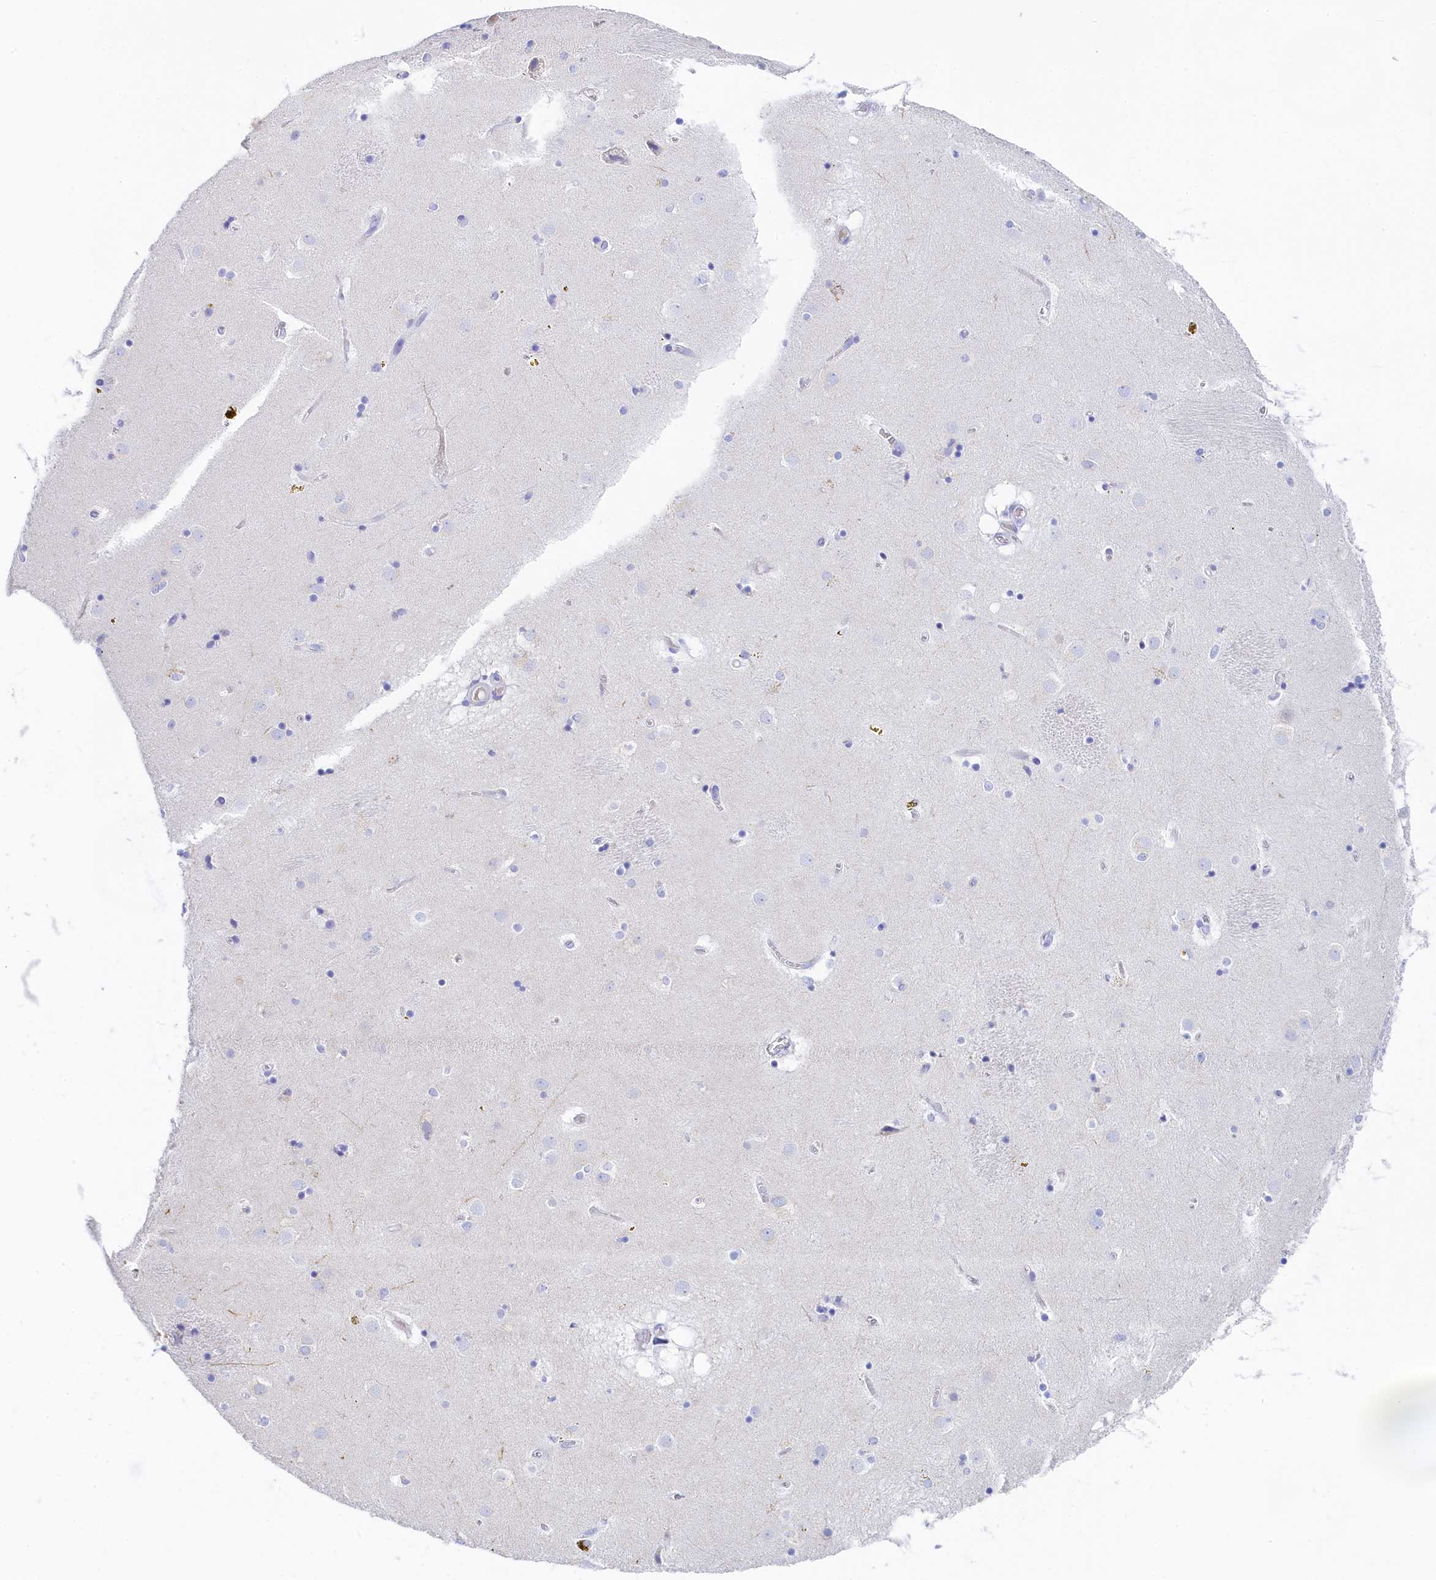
{"staining": {"intensity": "negative", "quantity": "none", "location": "none"}, "tissue": "caudate", "cell_type": "Glial cells", "image_type": "normal", "snomed": [{"axis": "morphology", "description": "Normal tissue, NOS"}, {"axis": "topography", "description": "Lateral ventricle wall"}], "caption": "Unremarkable caudate was stained to show a protein in brown. There is no significant positivity in glial cells. (DAB immunohistochemistry, high magnification).", "gene": "TRIM10", "patient": {"sex": "male", "age": 70}}